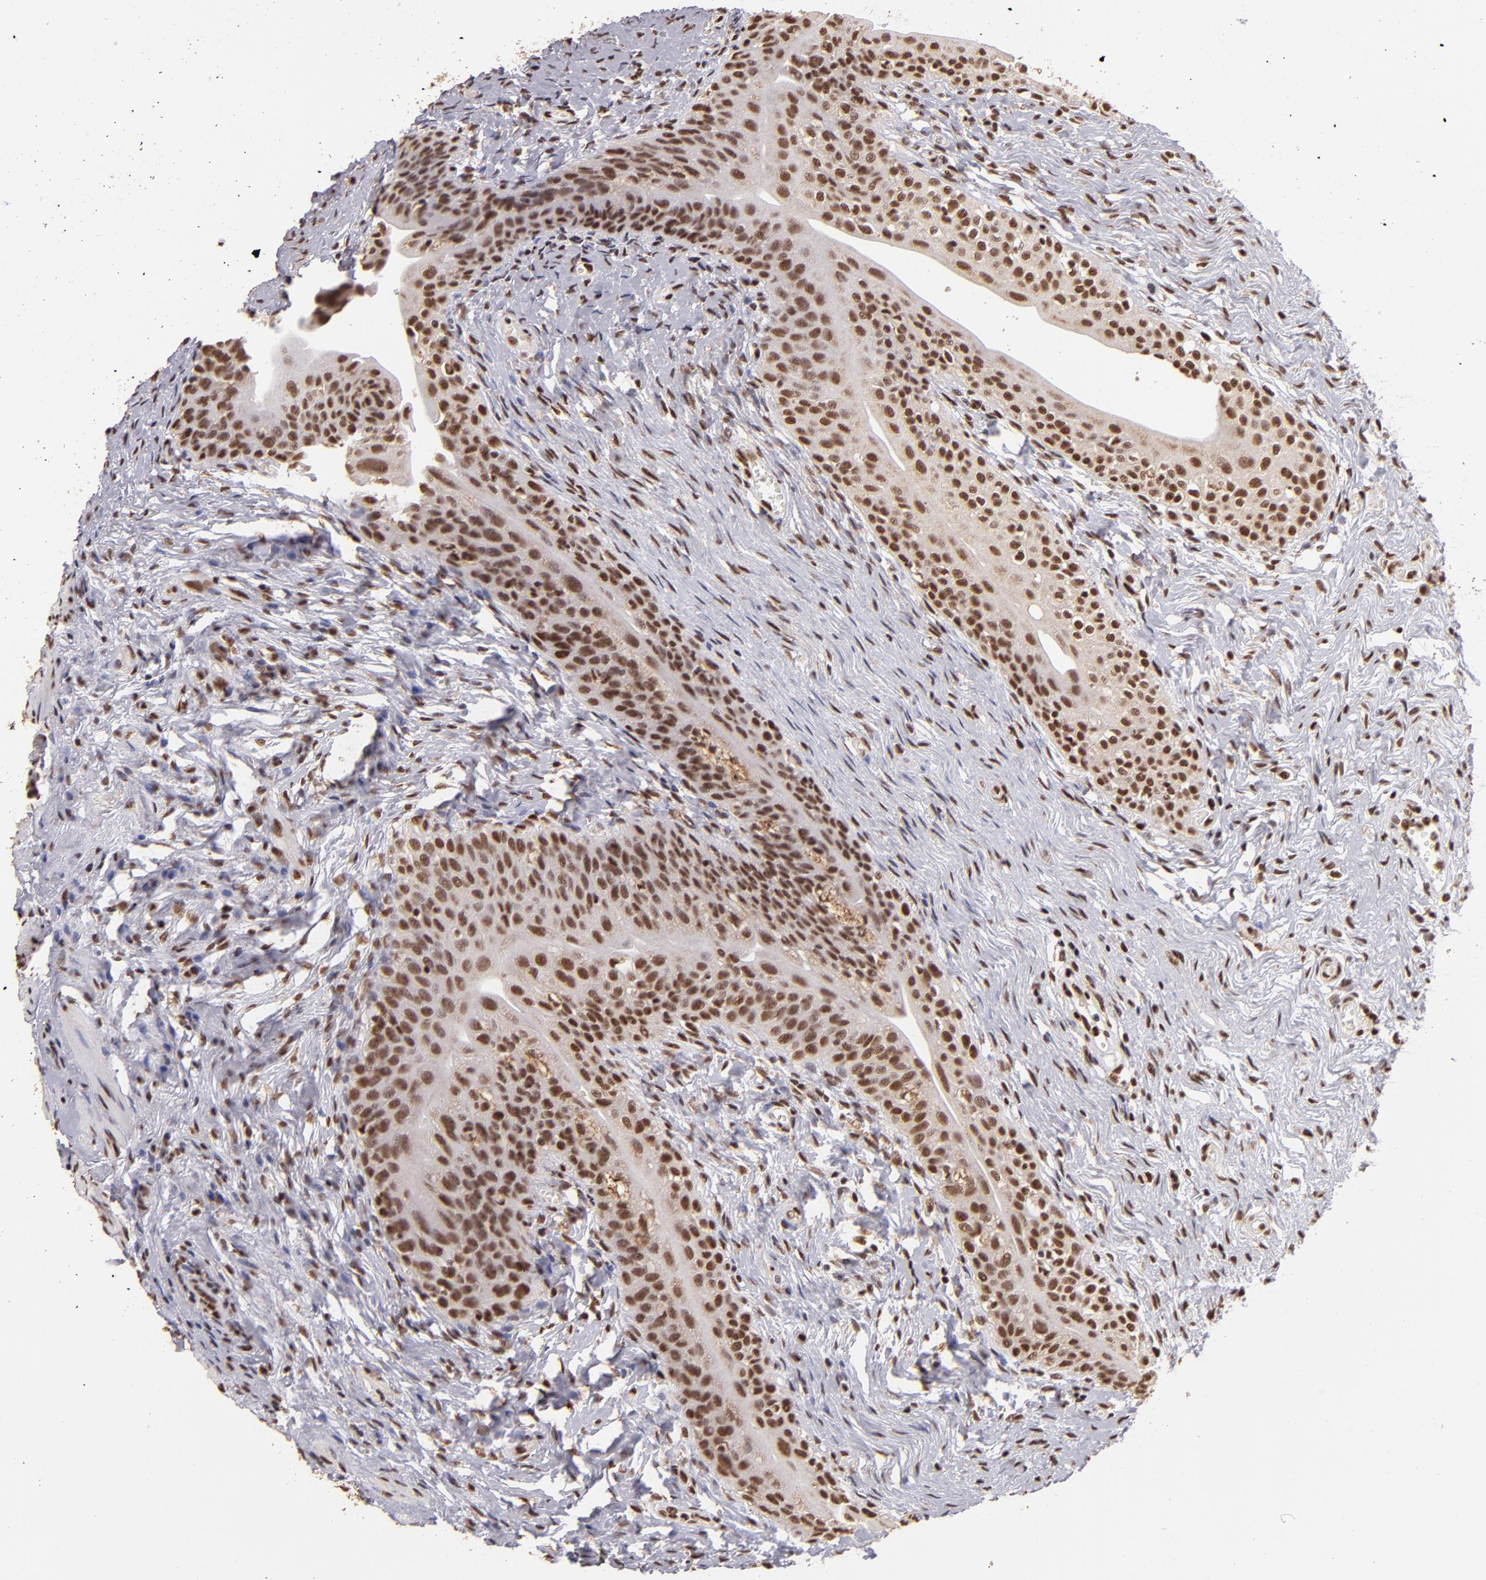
{"staining": {"intensity": "moderate", "quantity": ">75%", "location": "nuclear"}, "tissue": "urinary bladder", "cell_type": "Urothelial cells", "image_type": "normal", "snomed": [{"axis": "morphology", "description": "Normal tissue, NOS"}, {"axis": "topography", "description": "Urinary bladder"}], "caption": "Urinary bladder stained for a protein demonstrates moderate nuclear positivity in urothelial cells. The protein of interest is stained brown, and the nuclei are stained in blue (DAB IHC with brightfield microscopy, high magnification).", "gene": "SP1", "patient": {"sex": "female", "age": 55}}